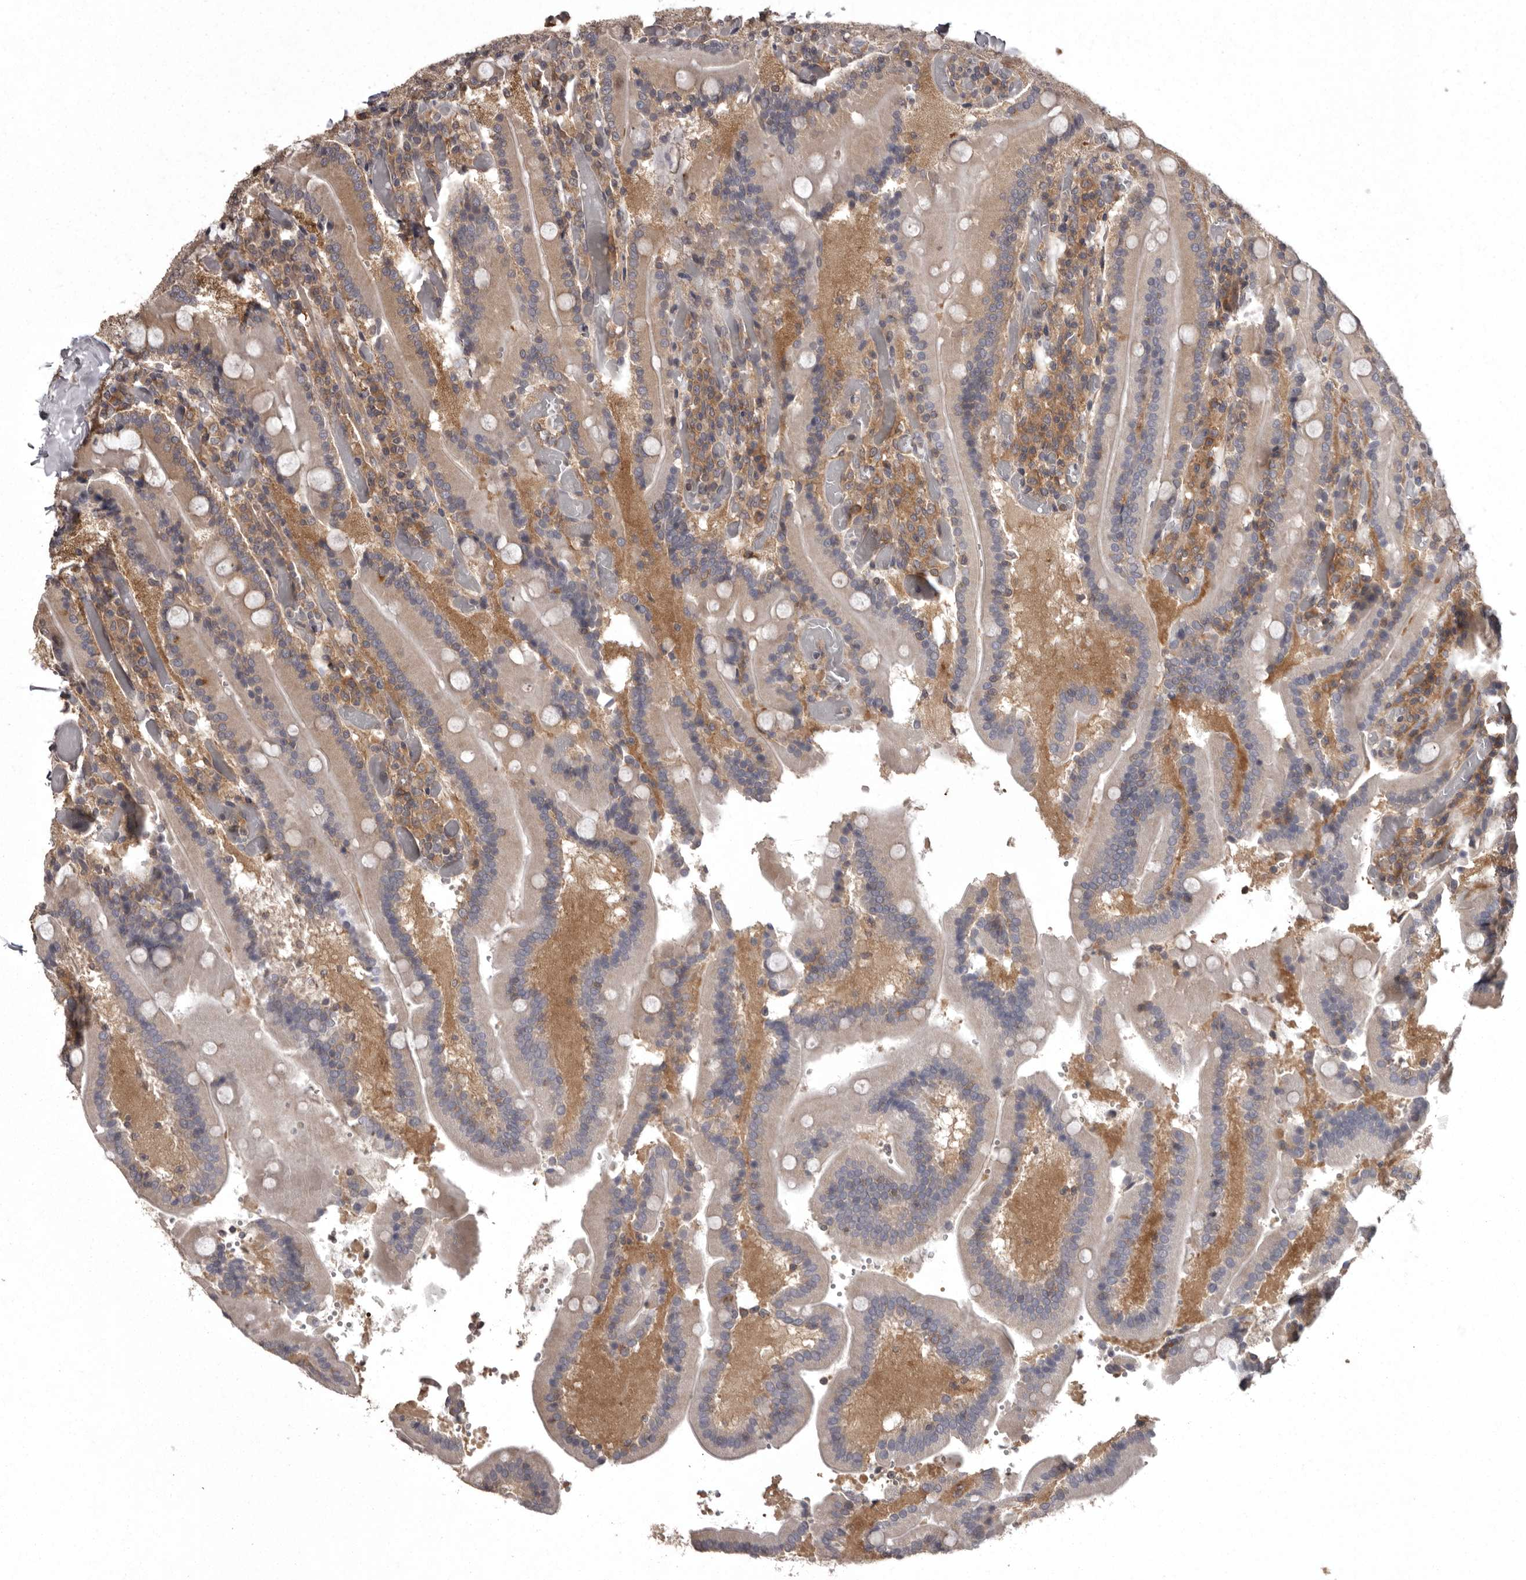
{"staining": {"intensity": "strong", "quantity": "25%-75%", "location": "cytoplasmic/membranous"}, "tissue": "duodenum", "cell_type": "Glandular cells", "image_type": "normal", "snomed": [{"axis": "morphology", "description": "Normal tissue, NOS"}, {"axis": "topography", "description": "Duodenum"}], "caption": "The micrograph shows immunohistochemical staining of unremarkable duodenum. There is strong cytoplasmic/membranous expression is appreciated in approximately 25%-75% of glandular cells.", "gene": "DARS1", "patient": {"sex": "female", "age": 62}}